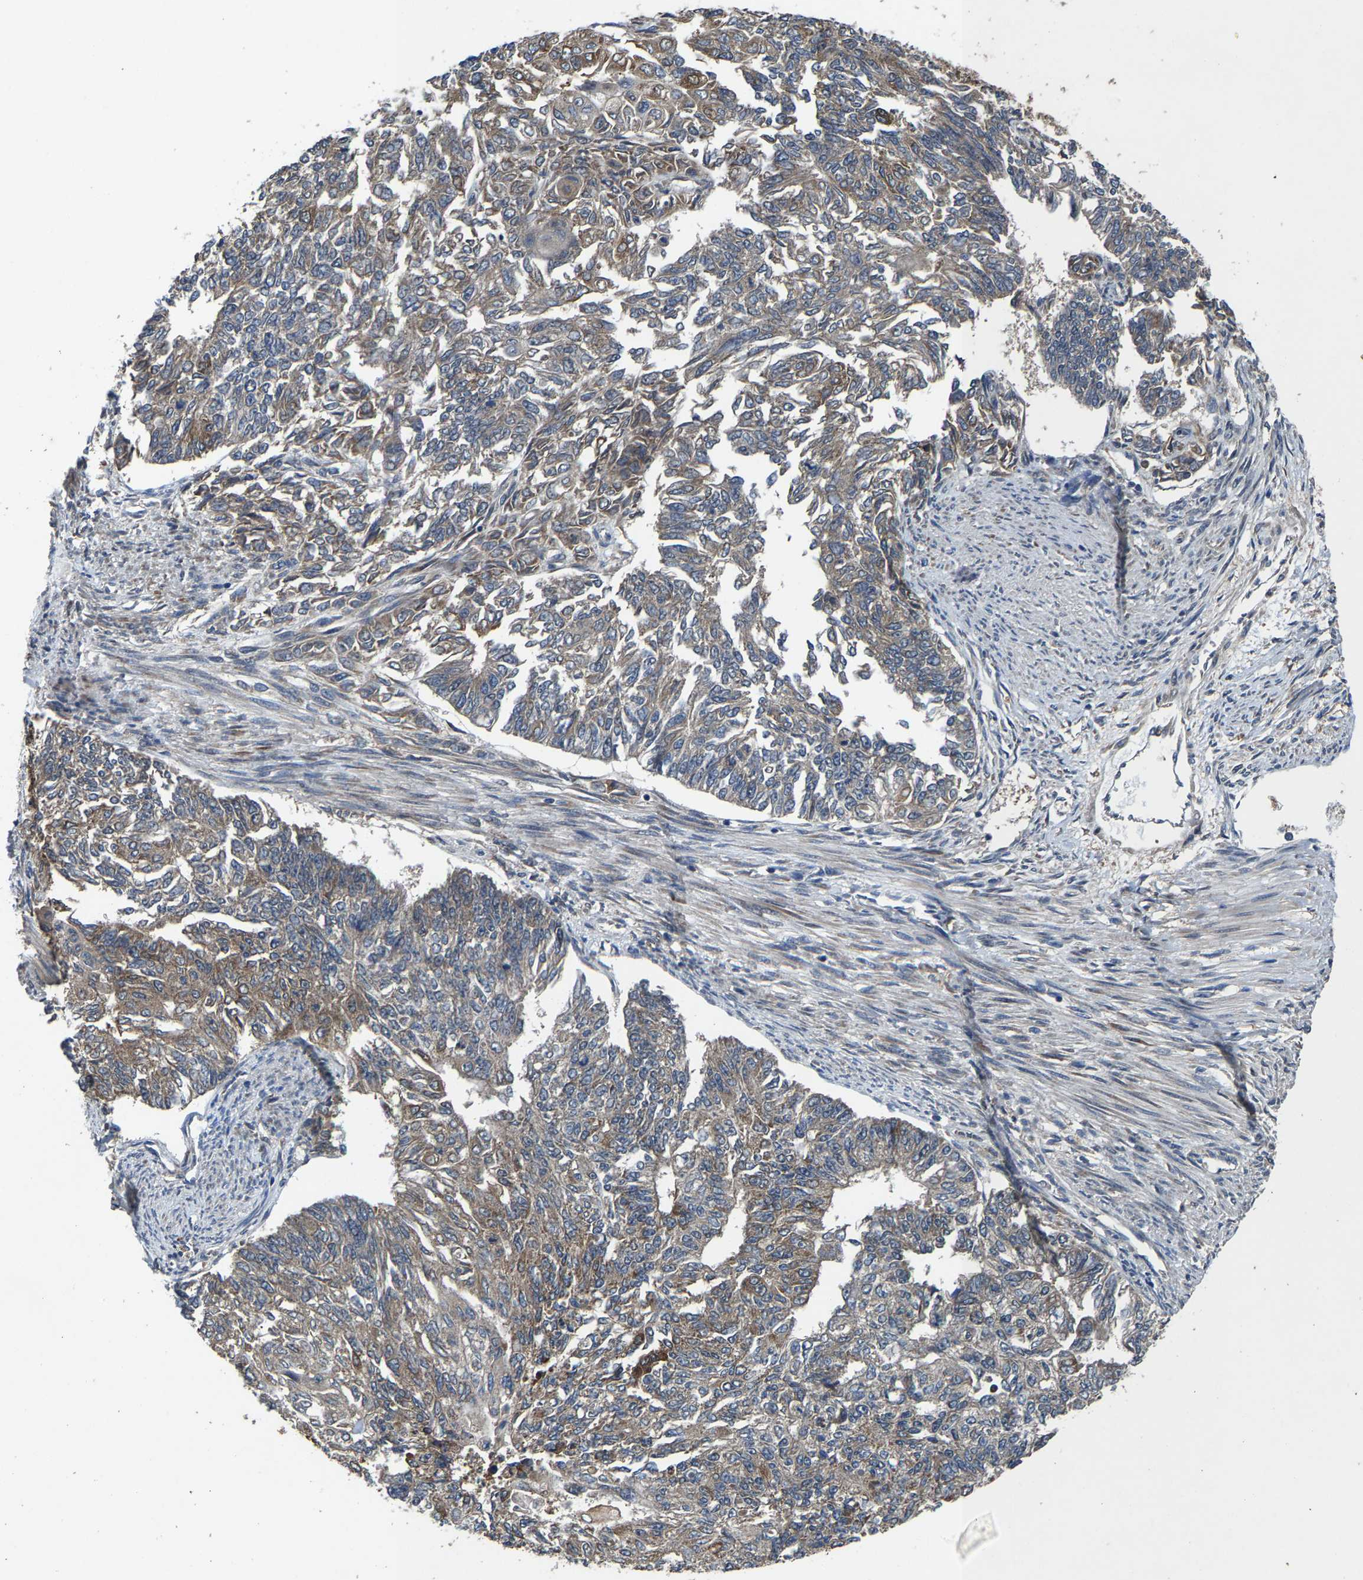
{"staining": {"intensity": "moderate", "quantity": ">75%", "location": "cytoplasmic/membranous"}, "tissue": "endometrial cancer", "cell_type": "Tumor cells", "image_type": "cancer", "snomed": [{"axis": "morphology", "description": "Adenocarcinoma, NOS"}, {"axis": "topography", "description": "Endometrium"}], "caption": "There is medium levels of moderate cytoplasmic/membranous staining in tumor cells of endometrial adenocarcinoma, as demonstrated by immunohistochemical staining (brown color).", "gene": "PDP1", "patient": {"sex": "female", "age": 32}}